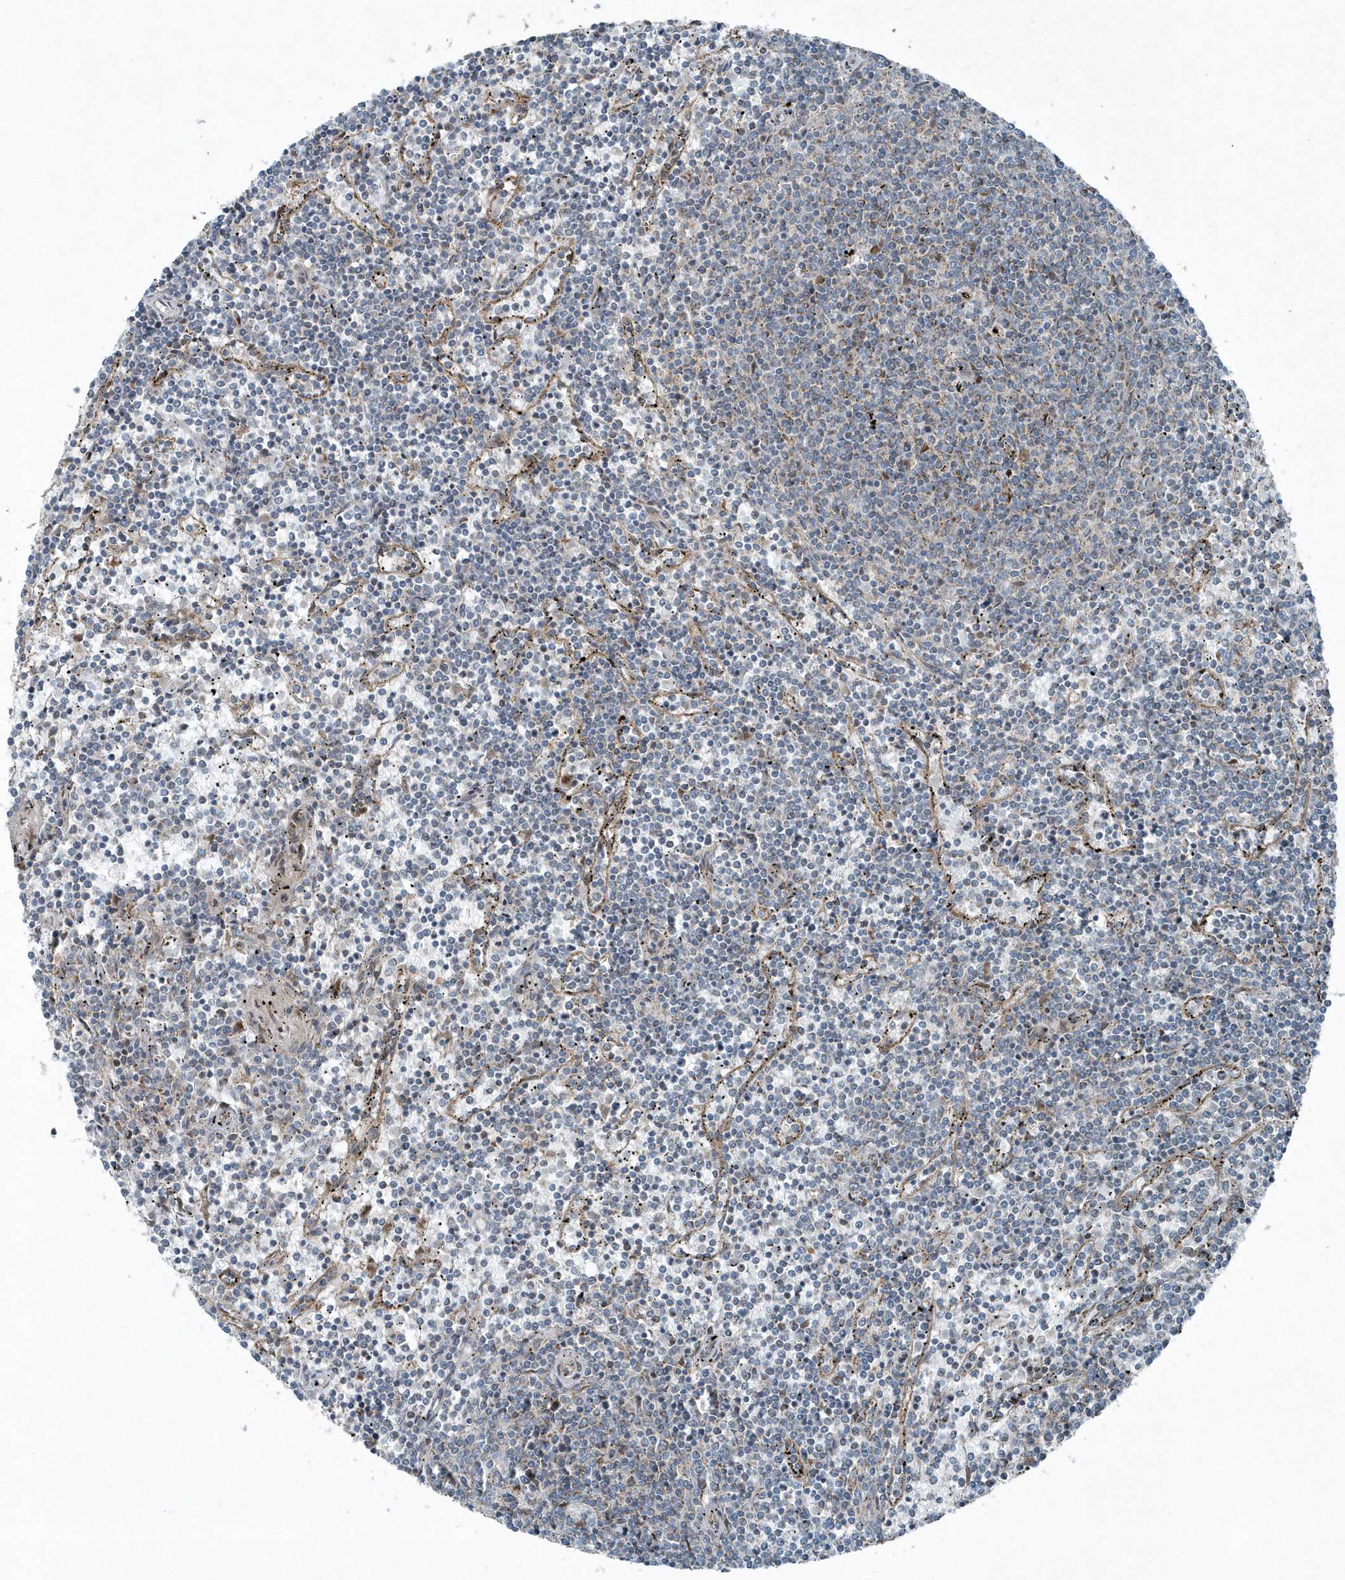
{"staining": {"intensity": "negative", "quantity": "none", "location": "none"}, "tissue": "lymphoma", "cell_type": "Tumor cells", "image_type": "cancer", "snomed": [{"axis": "morphology", "description": "Malignant lymphoma, non-Hodgkin's type, Low grade"}, {"axis": "topography", "description": "Spleen"}], "caption": "Tumor cells show no significant positivity in malignant lymphoma, non-Hodgkin's type (low-grade).", "gene": "GCC2", "patient": {"sex": "female", "age": 50}}